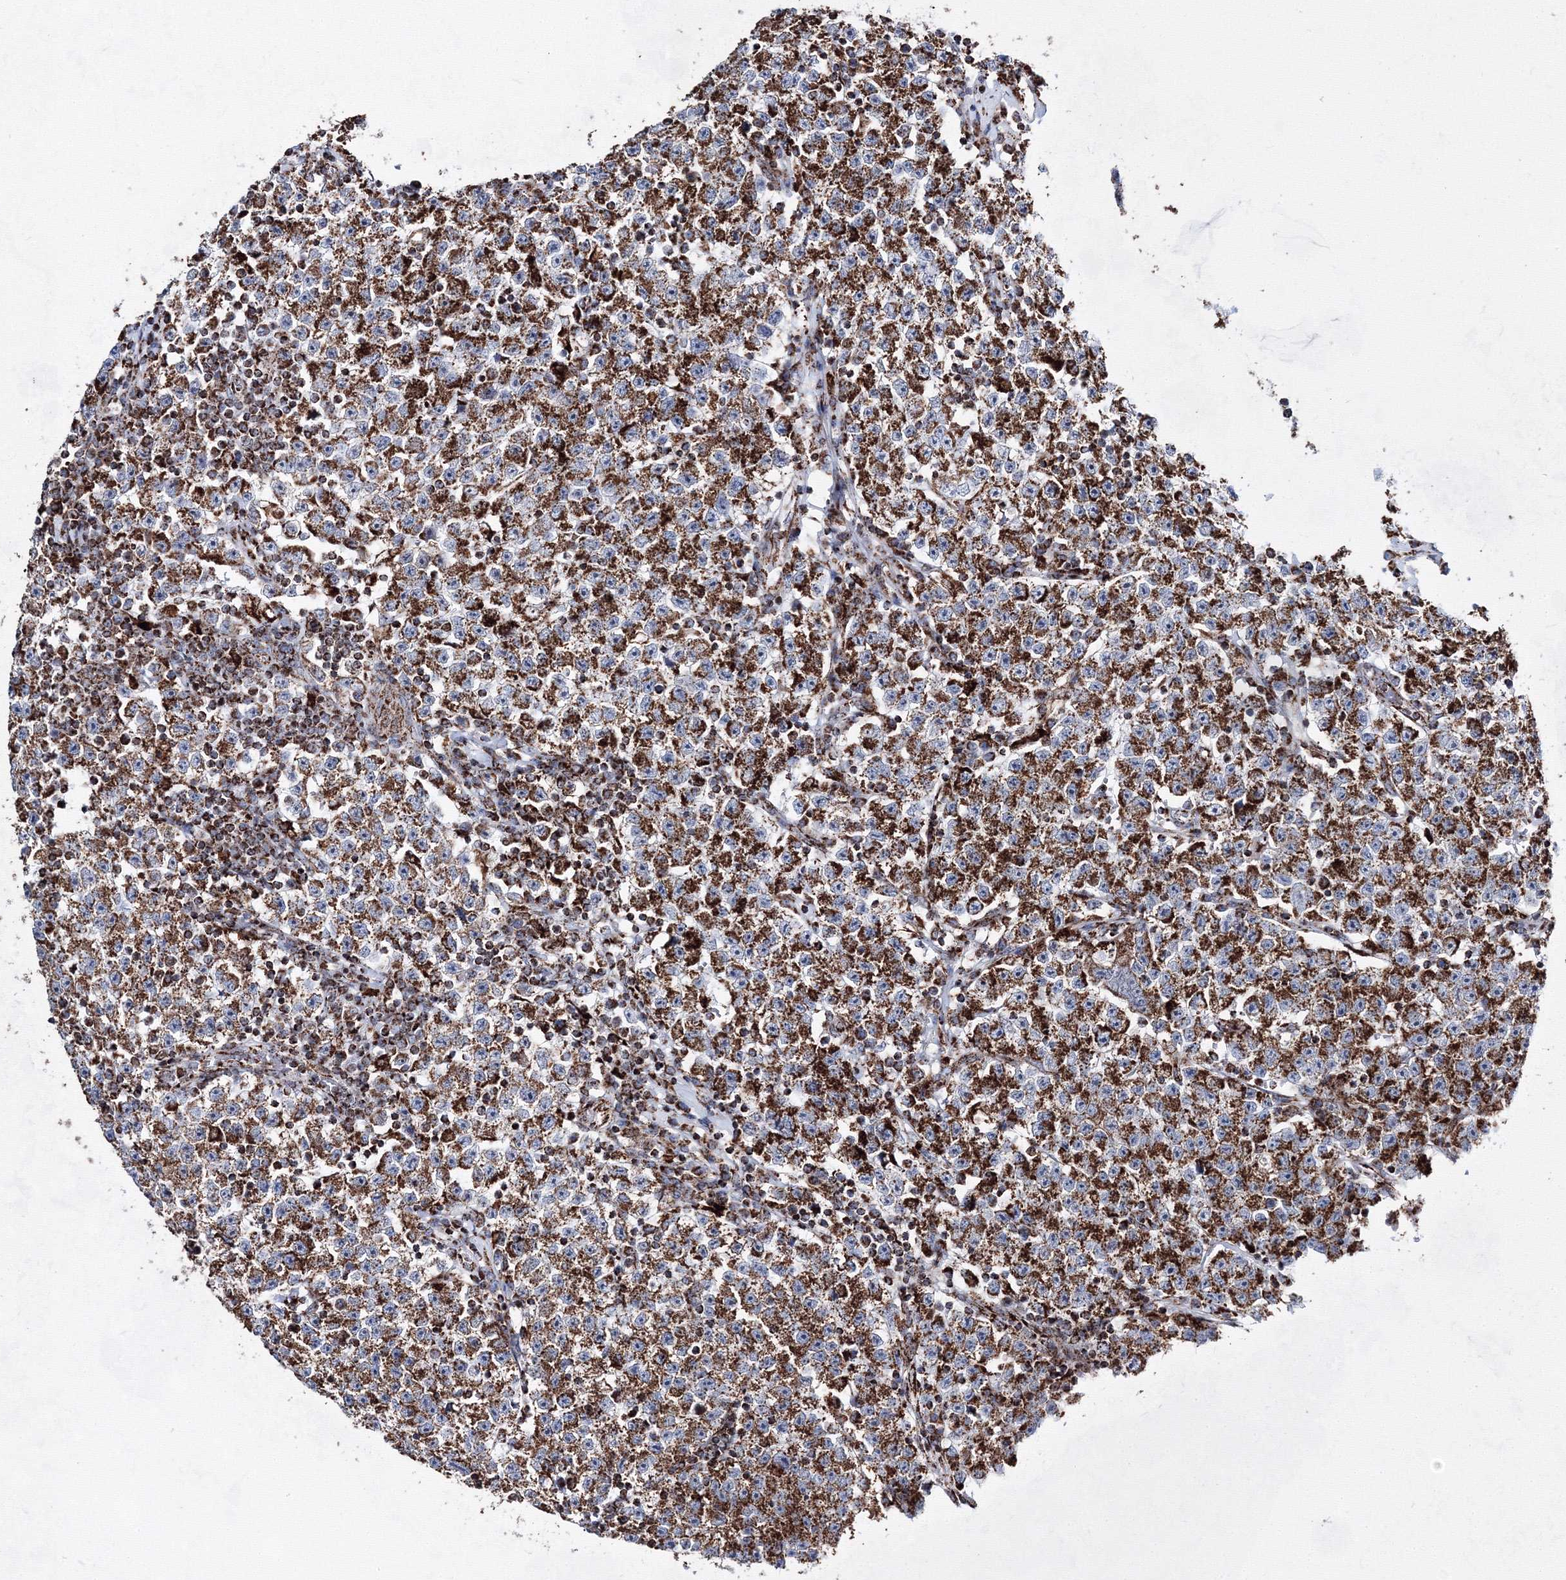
{"staining": {"intensity": "moderate", "quantity": ">75%", "location": "cytoplasmic/membranous"}, "tissue": "testis cancer", "cell_type": "Tumor cells", "image_type": "cancer", "snomed": [{"axis": "morphology", "description": "Seminoma, NOS"}, {"axis": "topography", "description": "Testis"}], "caption": "Tumor cells demonstrate medium levels of moderate cytoplasmic/membranous staining in approximately >75% of cells in human testis cancer.", "gene": "HADHB", "patient": {"sex": "male", "age": 22}}